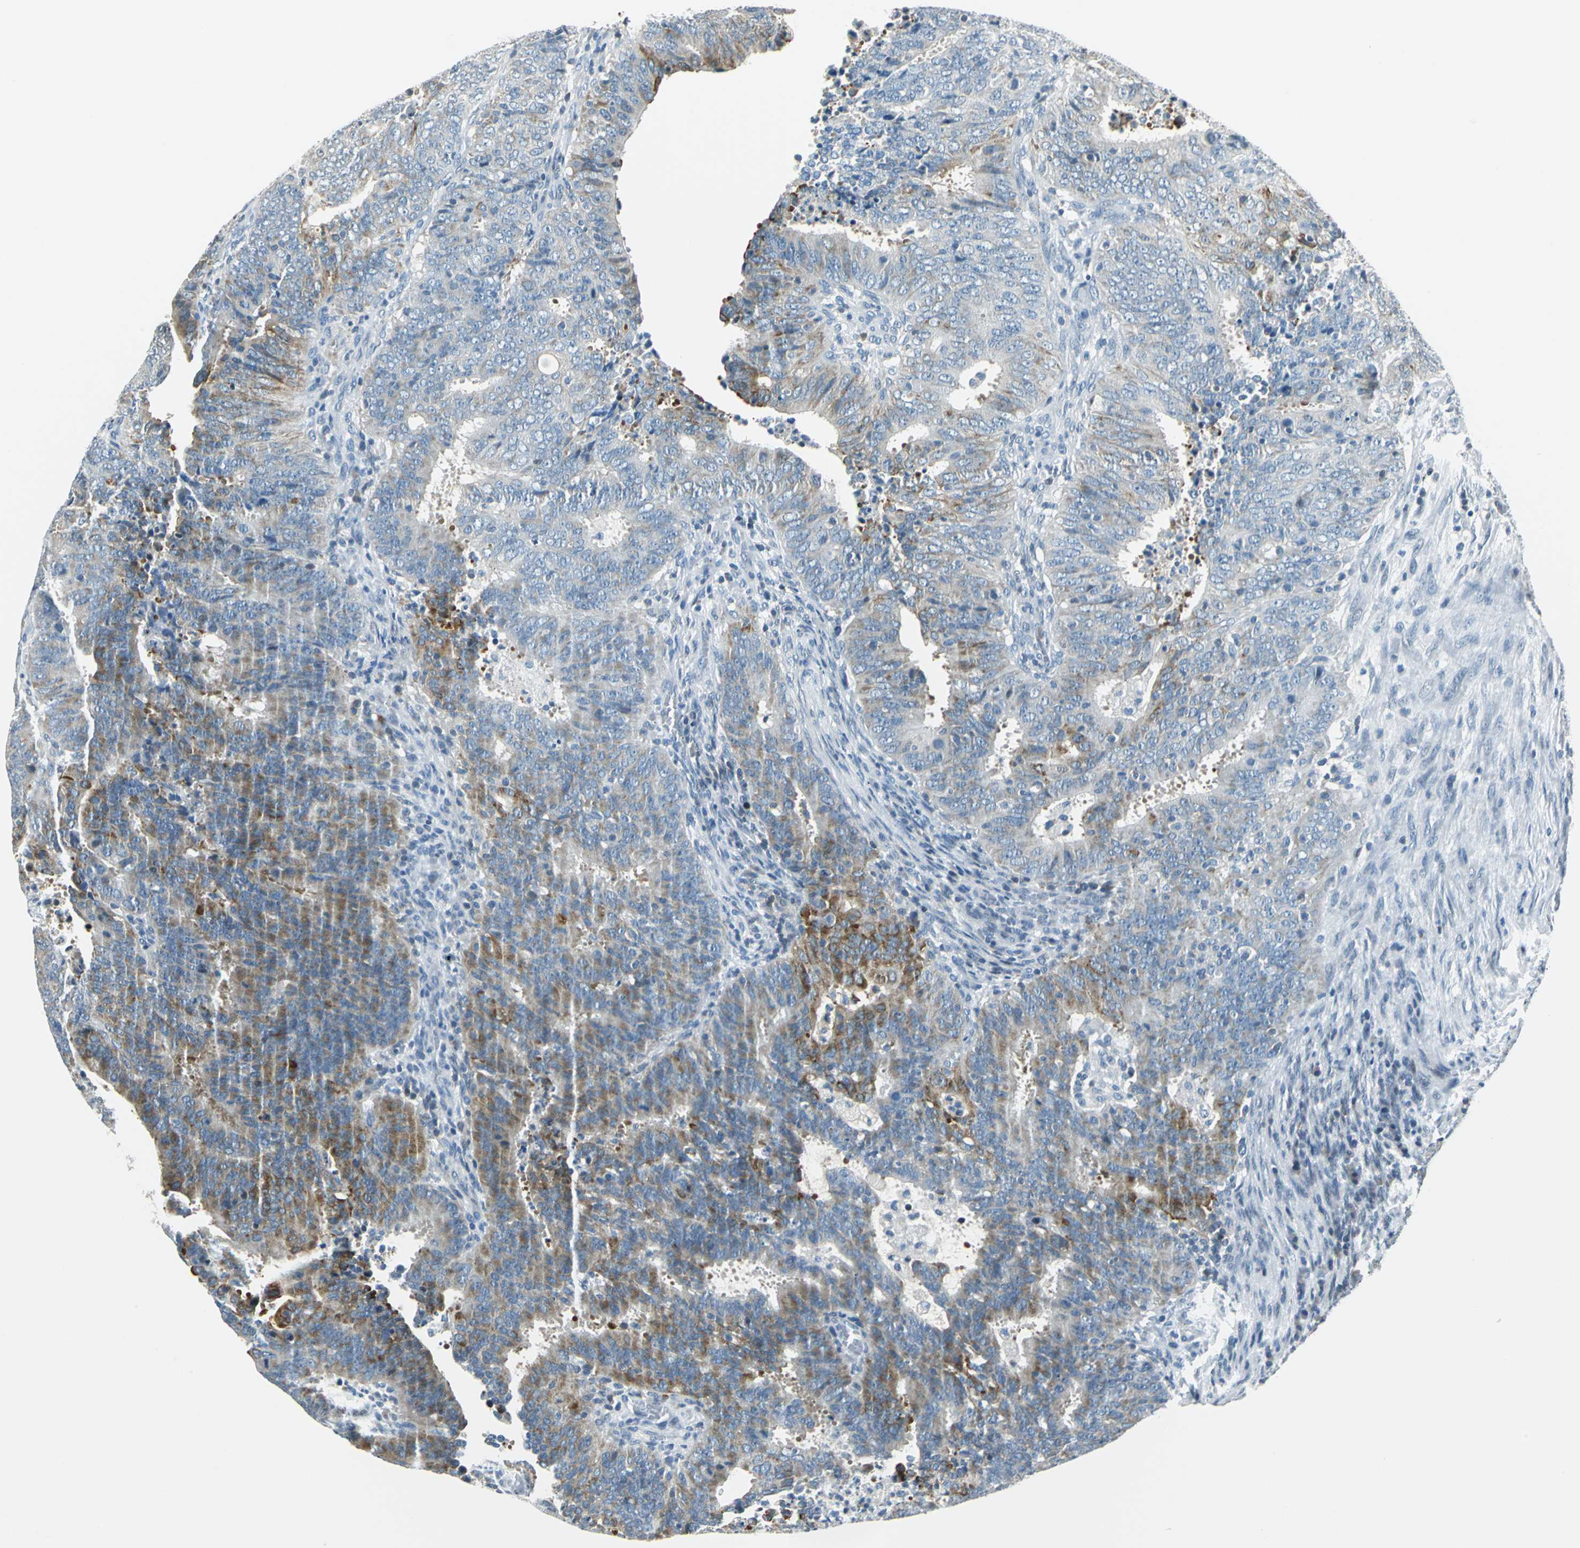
{"staining": {"intensity": "strong", "quantity": "25%-75%", "location": "cytoplasmic/membranous"}, "tissue": "cervical cancer", "cell_type": "Tumor cells", "image_type": "cancer", "snomed": [{"axis": "morphology", "description": "Adenocarcinoma, NOS"}, {"axis": "topography", "description": "Cervix"}], "caption": "Human cervical cancer stained with a brown dye exhibits strong cytoplasmic/membranous positive positivity in approximately 25%-75% of tumor cells.", "gene": "HCFC2", "patient": {"sex": "female", "age": 44}}